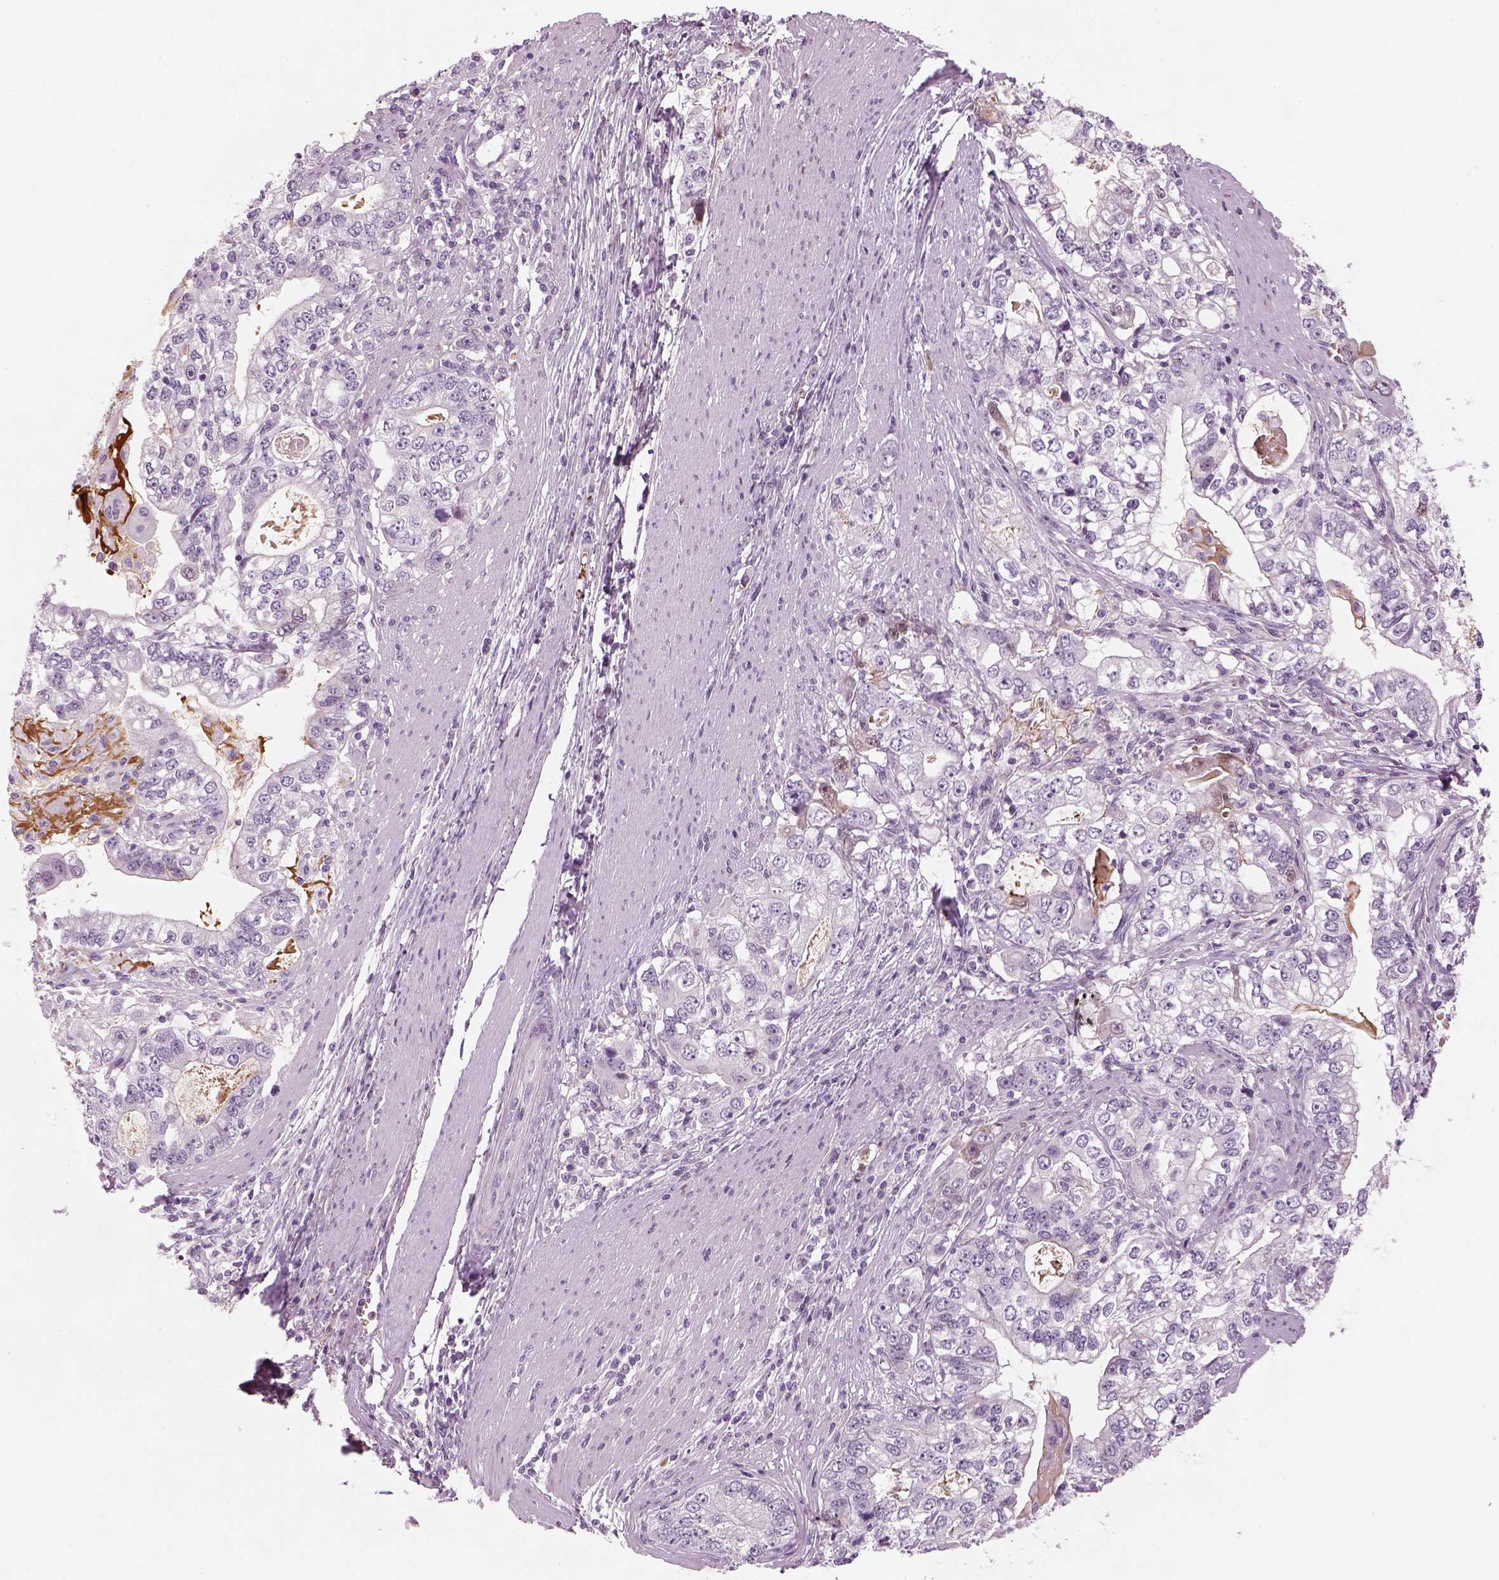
{"staining": {"intensity": "negative", "quantity": "none", "location": "none"}, "tissue": "stomach cancer", "cell_type": "Tumor cells", "image_type": "cancer", "snomed": [{"axis": "morphology", "description": "Adenocarcinoma, NOS"}, {"axis": "topography", "description": "Stomach, lower"}], "caption": "The micrograph reveals no significant expression in tumor cells of stomach cancer (adenocarcinoma).", "gene": "PABPC1L2B", "patient": {"sex": "female", "age": 72}}